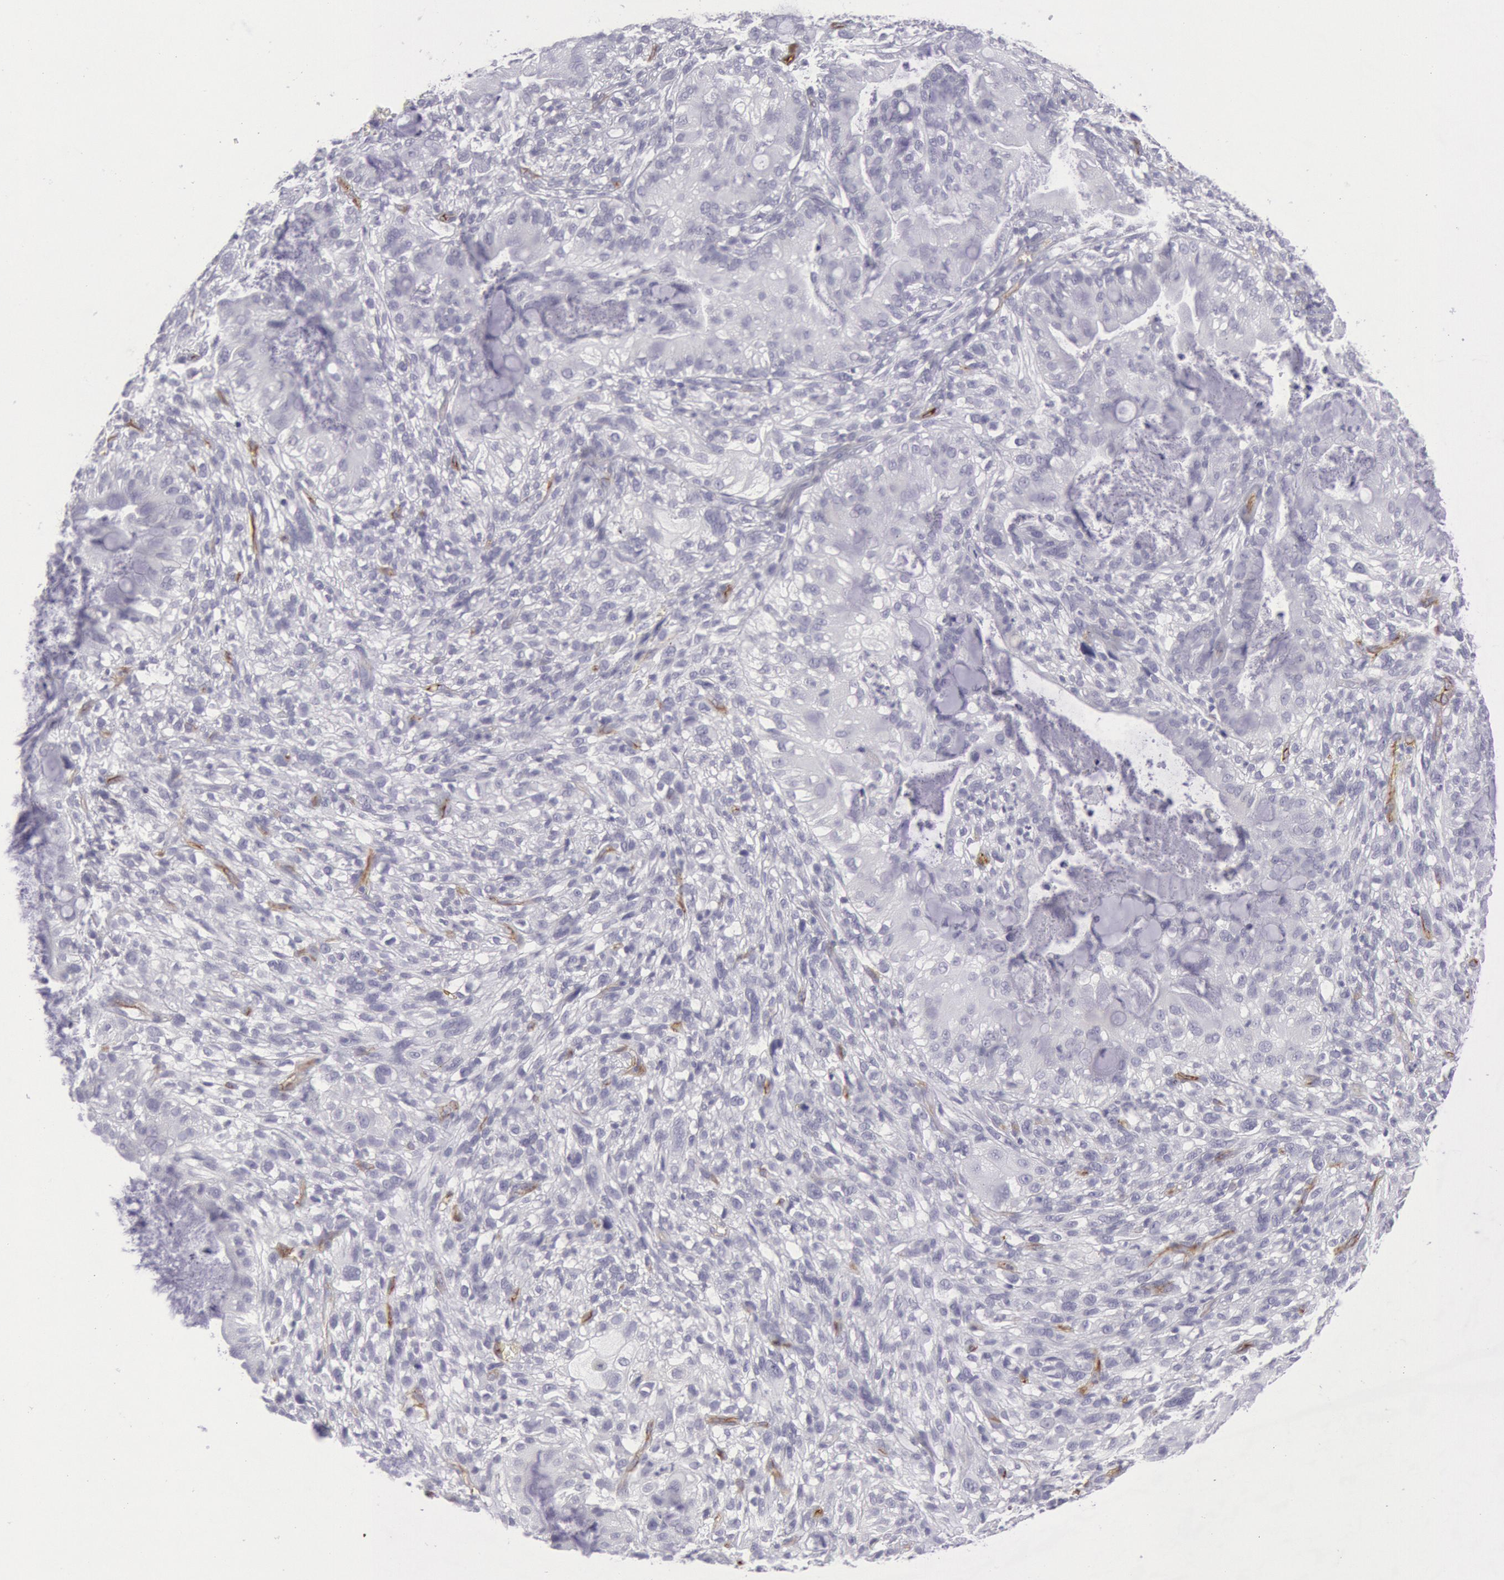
{"staining": {"intensity": "negative", "quantity": "none", "location": "none"}, "tissue": "cervical cancer", "cell_type": "Tumor cells", "image_type": "cancer", "snomed": [{"axis": "morphology", "description": "Adenocarcinoma, NOS"}, {"axis": "topography", "description": "Cervix"}], "caption": "Immunohistochemistry of human cervical adenocarcinoma exhibits no positivity in tumor cells. The staining was performed using DAB (3,3'-diaminobenzidine) to visualize the protein expression in brown, while the nuclei were stained in blue with hematoxylin (Magnification: 20x).", "gene": "CDH13", "patient": {"sex": "female", "age": 41}}